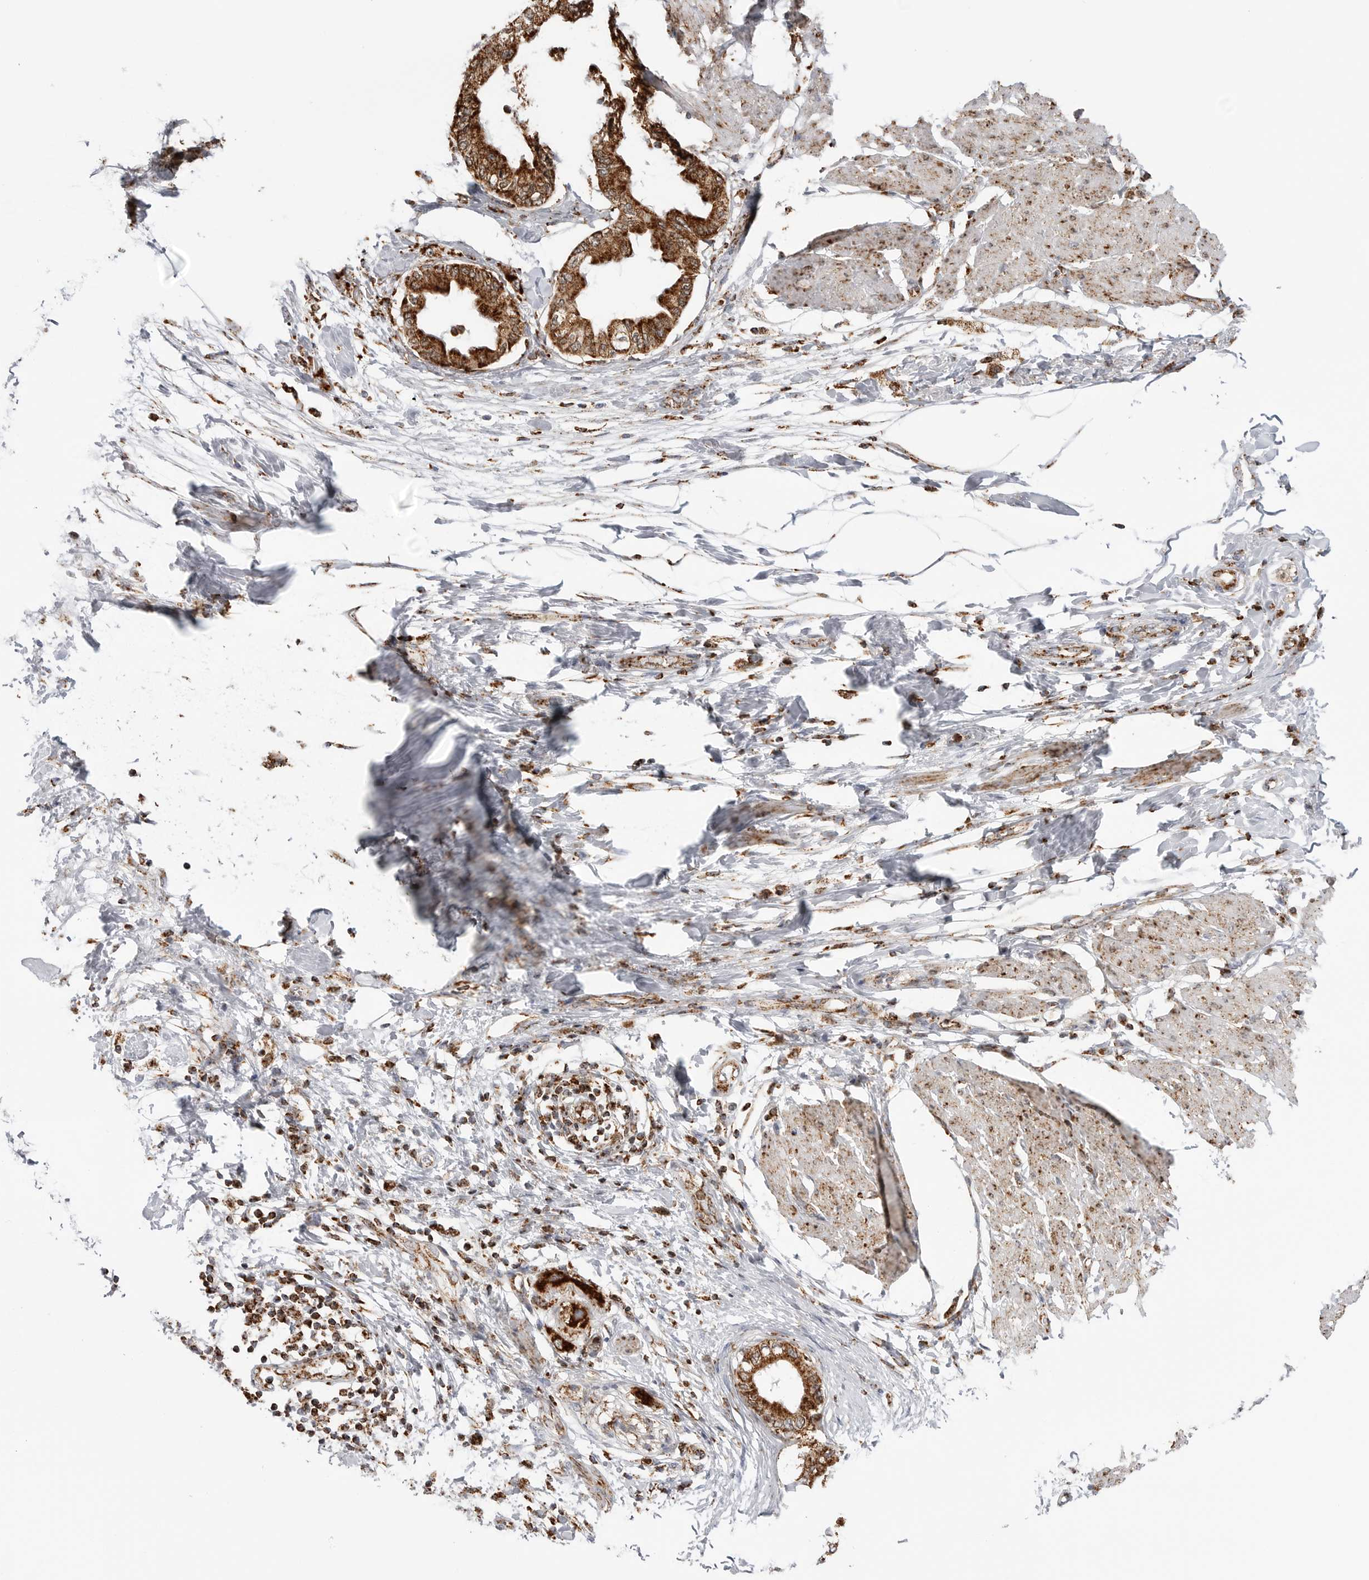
{"staining": {"intensity": "strong", "quantity": ">75%", "location": "cytoplasmic/membranous"}, "tissue": "pancreatic cancer", "cell_type": "Tumor cells", "image_type": "cancer", "snomed": [{"axis": "morphology", "description": "Normal tissue, NOS"}, {"axis": "morphology", "description": "Adenocarcinoma, NOS"}, {"axis": "topography", "description": "Pancreas"}, {"axis": "topography", "description": "Duodenum"}], "caption": "The micrograph shows immunohistochemical staining of adenocarcinoma (pancreatic). There is strong cytoplasmic/membranous positivity is present in about >75% of tumor cells. (brown staining indicates protein expression, while blue staining denotes nuclei).", "gene": "COX5A", "patient": {"sex": "female", "age": 60}}